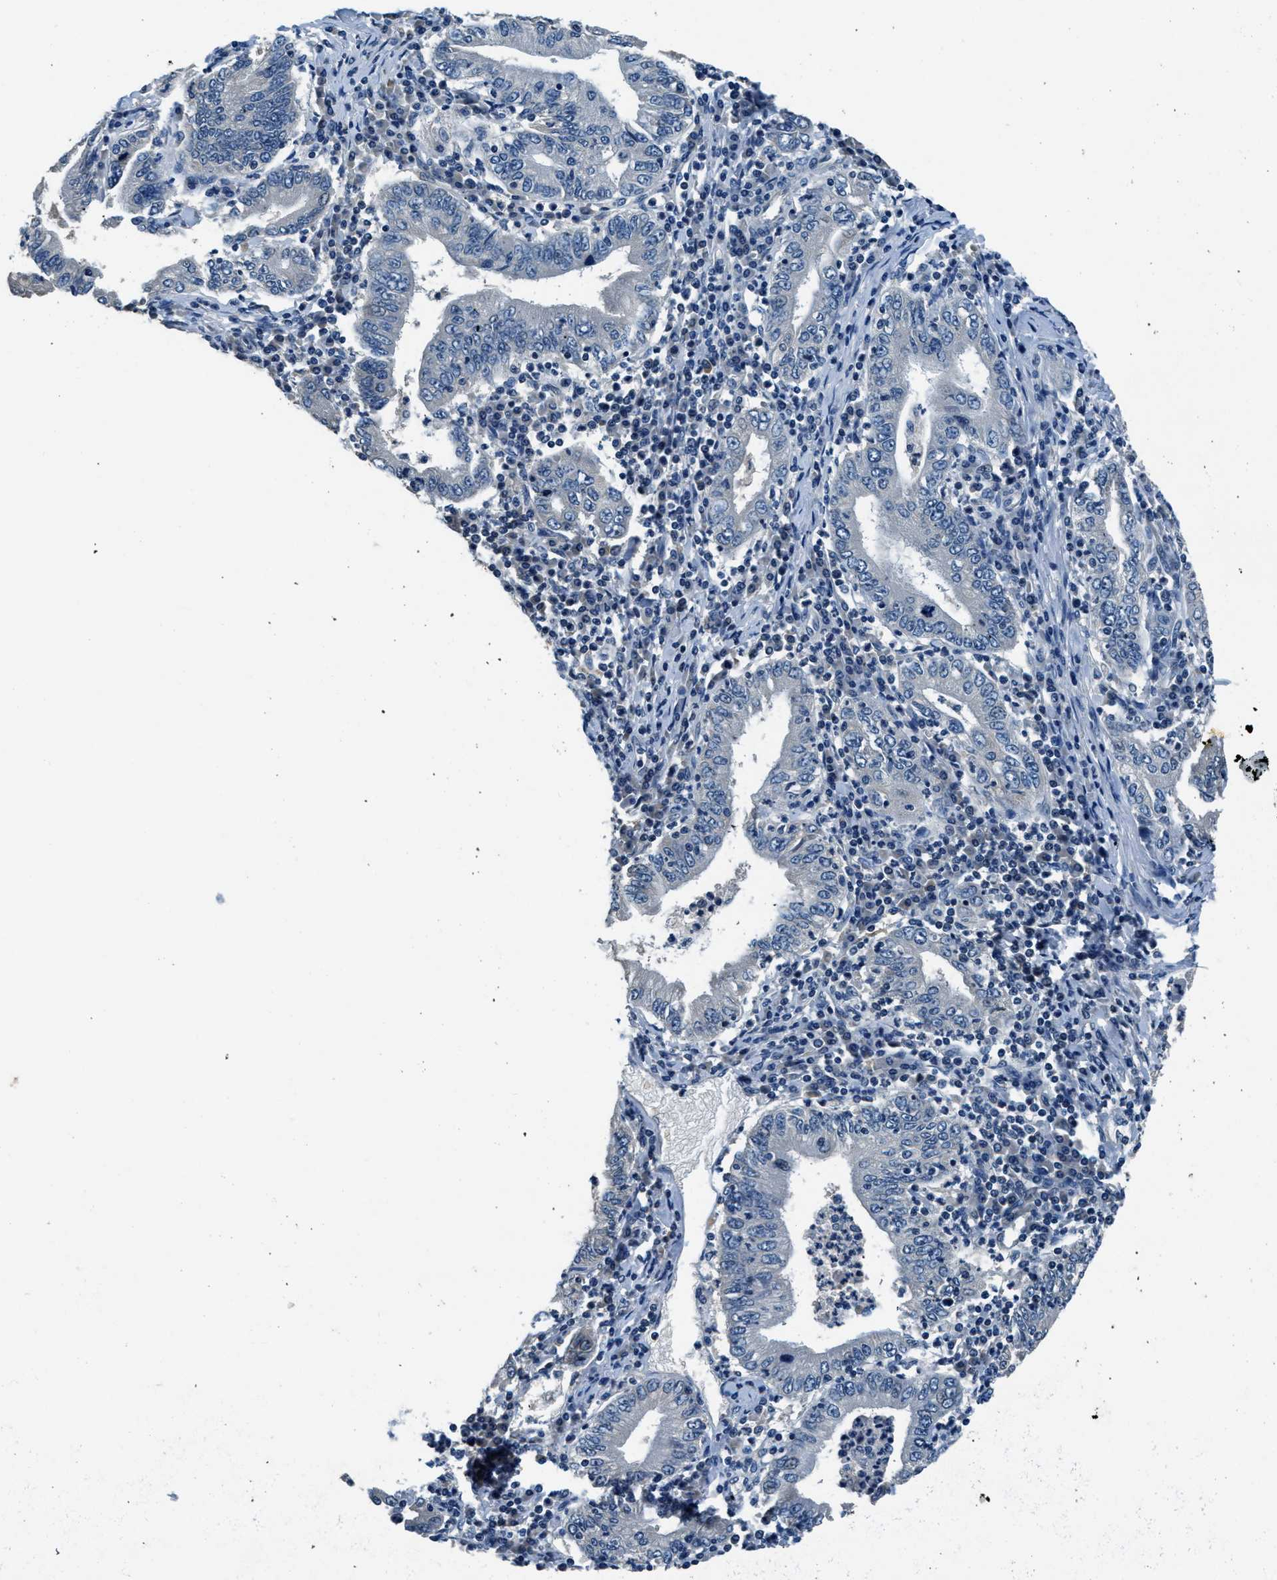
{"staining": {"intensity": "negative", "quantity": "none", "location": "none"}, "tissue": "stomach cancer", "cell_type": "Tumor cells", "image_type": "cancer", "snomed": [{"axis": "morphology", "description": "Normal tissue, NOS"}, {"axis": "morphology", "description": "Adenocarcinoma, NOS"}, {"axis": "topography", "description": "Esophagus"}, {"axis": "topography", "description": "Stomach, upper"}, {"axis": "topography", "description": "Peripheral nerve tissue"}], "caption": "Human adenocarcinoma (stomach) stained for a protein using immunohistochemistry demonstrates no staining in tumor cells.", "gene": "NME8", "patient": {"sex": "male", "age": 62}}